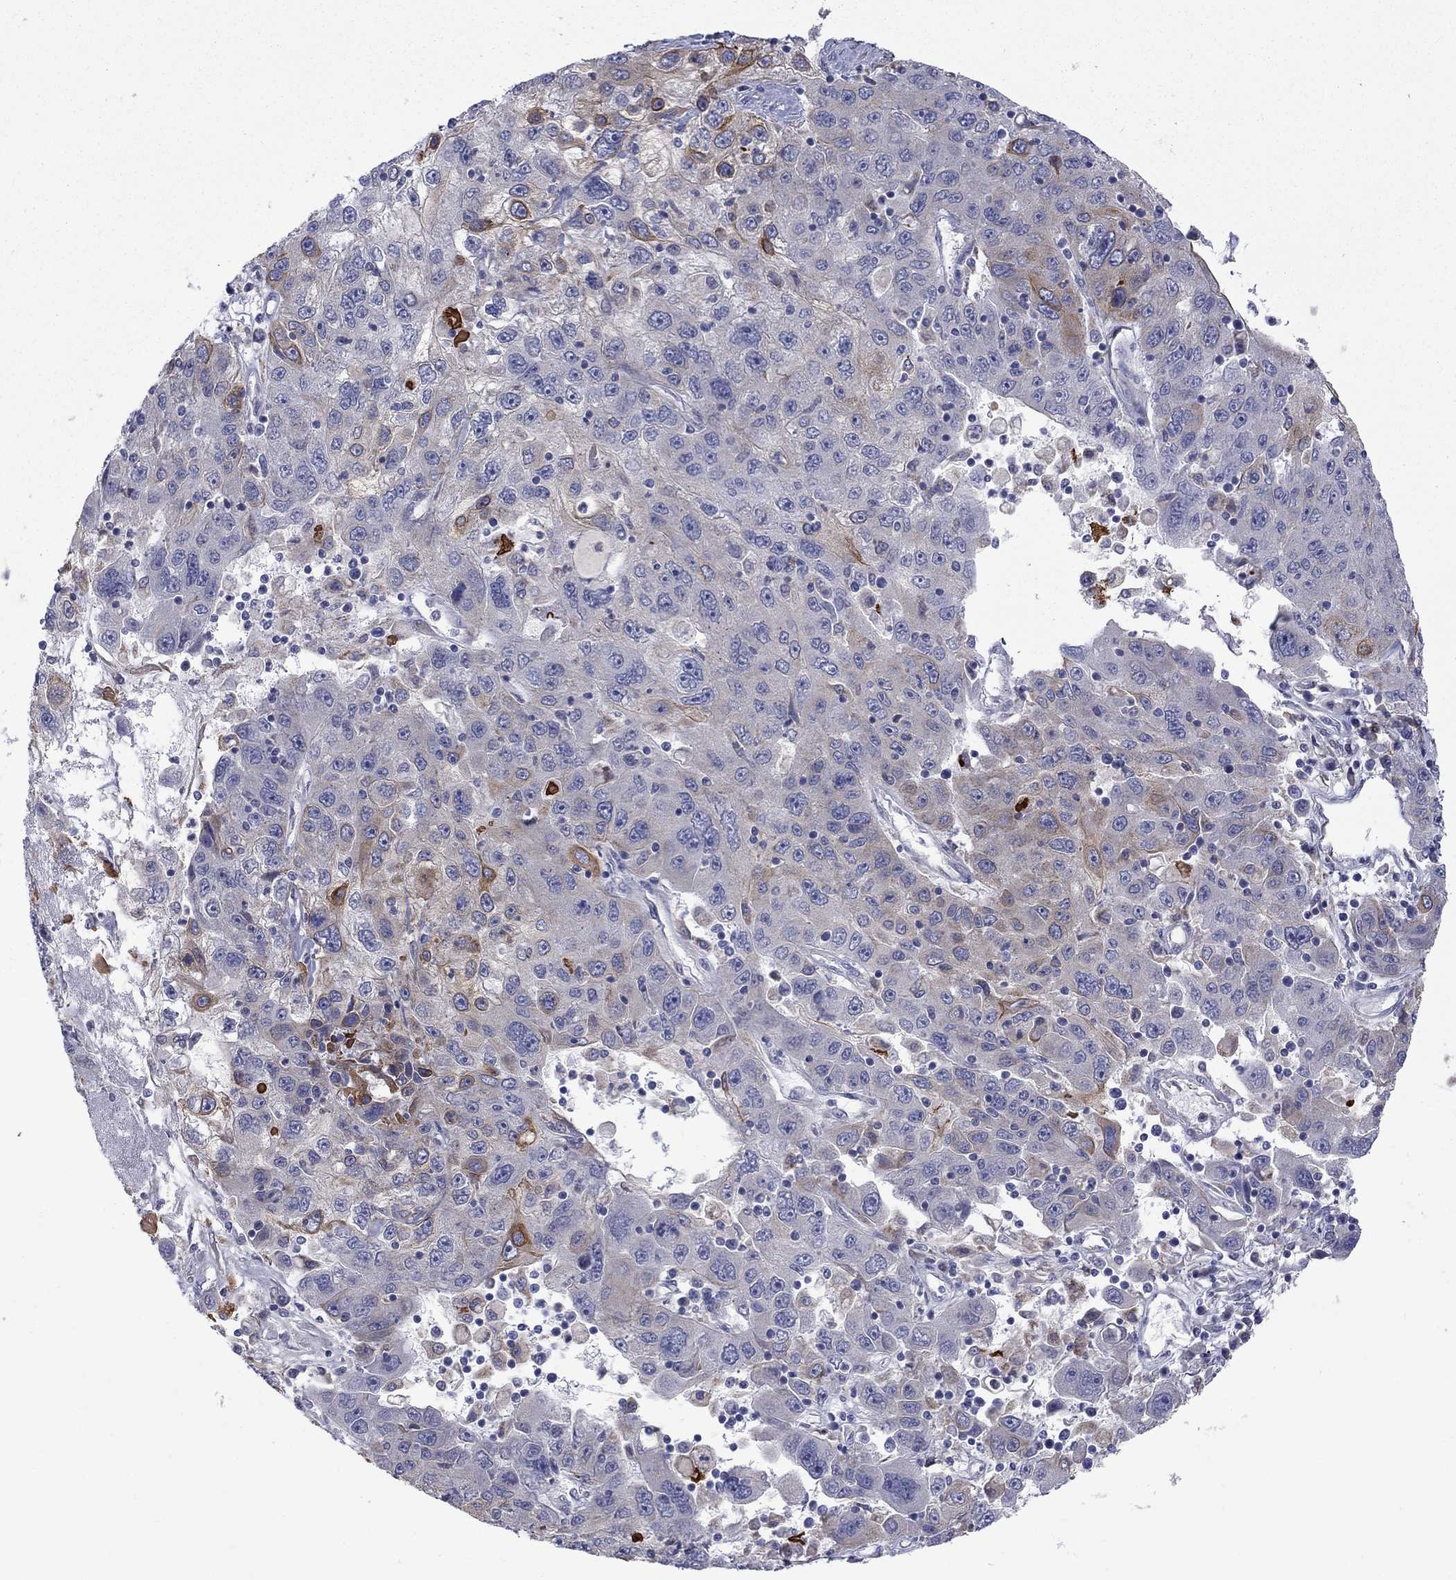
{"staining": {"intensity": "moderate", "quantity": "<25%", "location": "cytoplasmic/membranous"}, "tissue": "stomach cancer", "cell_type": "Tumor cells", "image_type": "cancer", "snomed": [{"axis": "morphology", "description": "Adenocarcinoma, NOS"}, {"axis": "topography", "description": "Stomach"}], "caption": "An immunohistochemistry image of tumor tissue is shown. Protein staining in brown shows moderate cytoplasmic/membranous positivity in adenocarcinoma (stomach) within tumor cells.", "gene": "TMPRSS11A", "patient": {"sex": "male", "age": 56}}